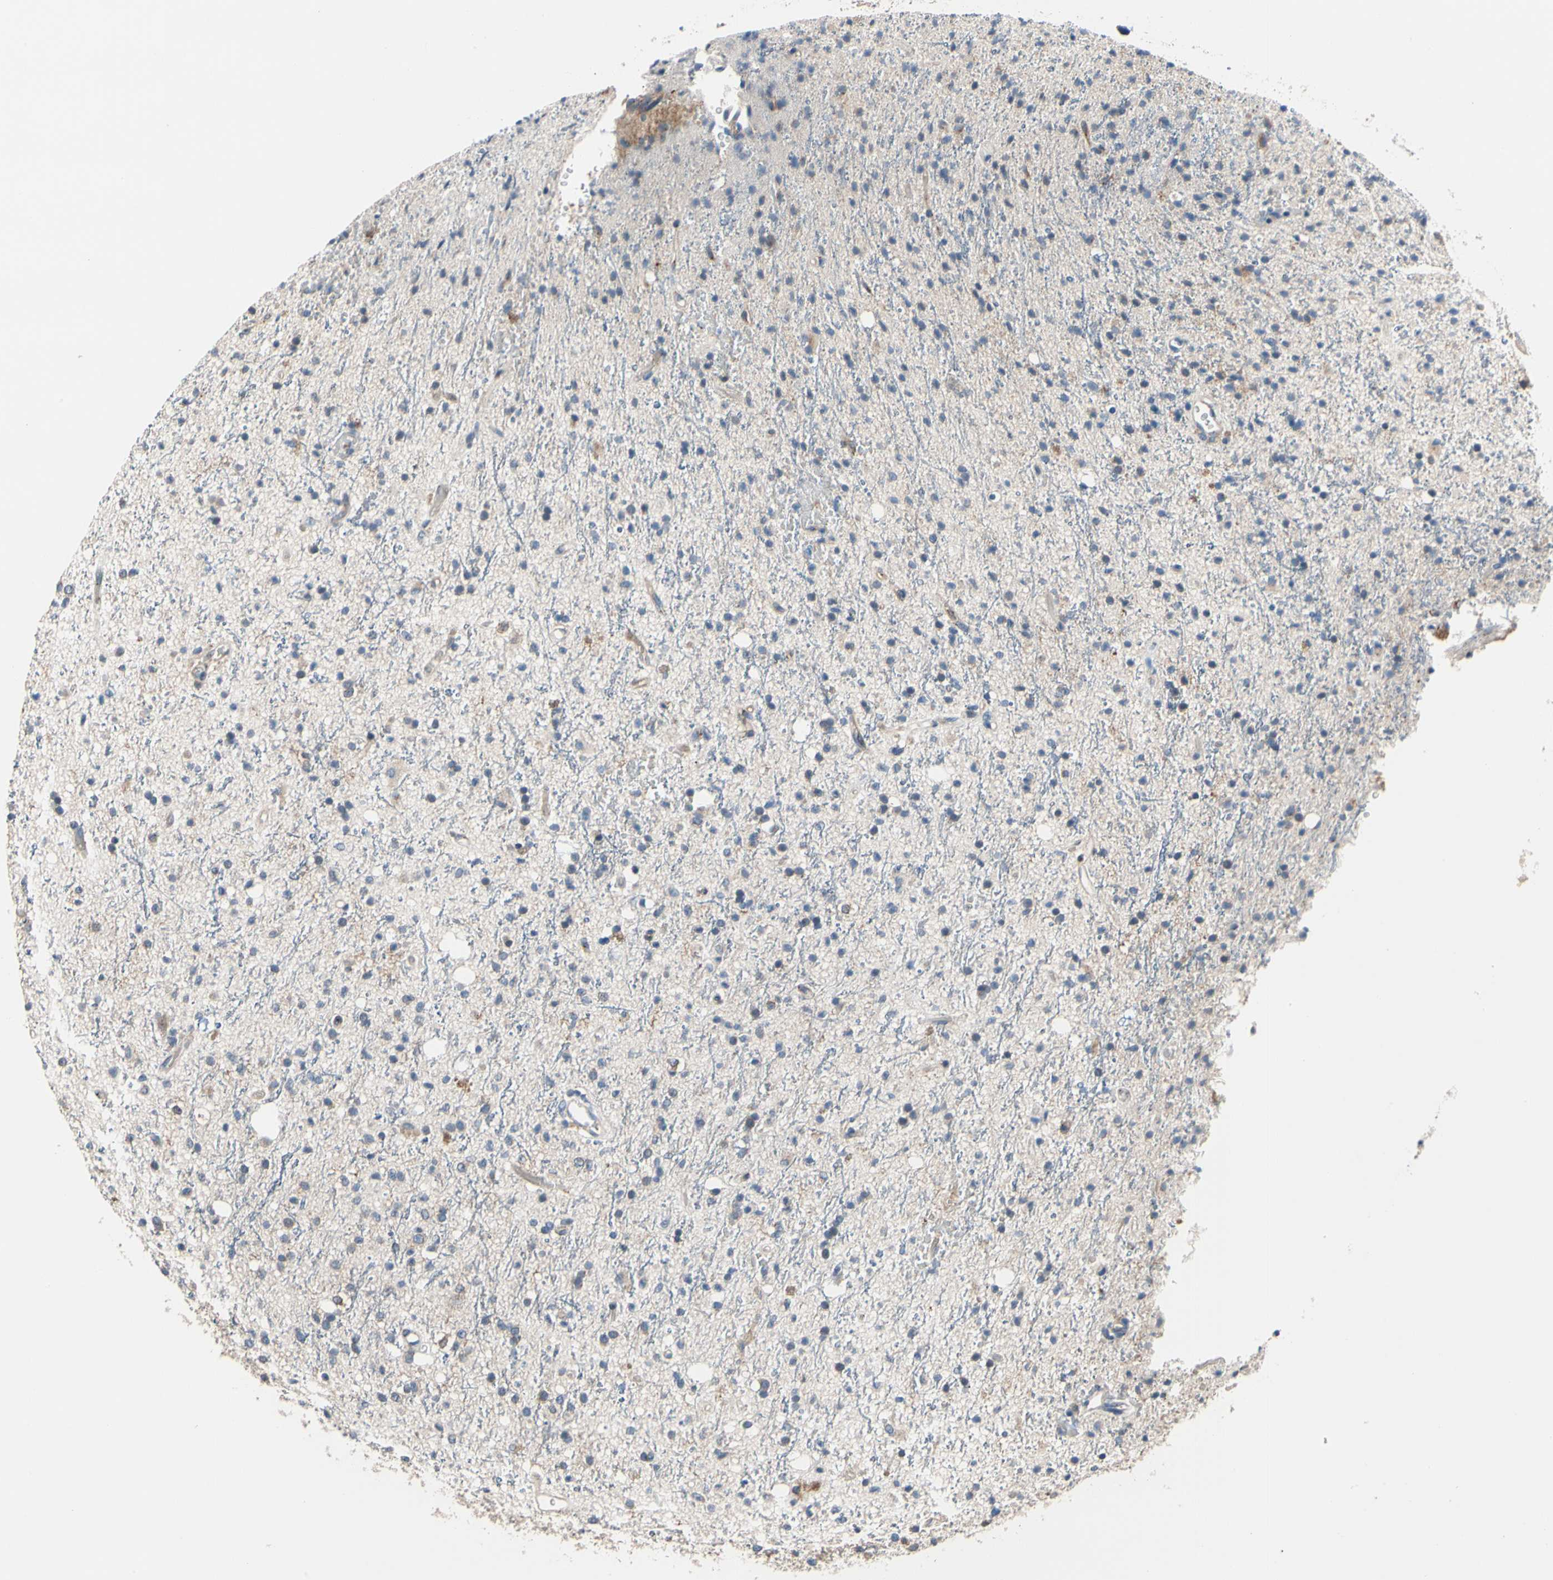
{"staining": {"intensity": "negative", "quantity": "none", "location": "none"}, "tissue": "glioma", "cell_type": "Tumor cells", "image_type": "cancer", "snomed": [{"axis": "morphology", "description": "Glioma, malignant, High grade"}, {"axis": "topography", "description": "Brain"}], "caption": "Tumor cells show no significant protein positivity in malignant high-grade glioma.", "gene": "PRKAR2B", "patient": {"sex": "male", "age": 47}}